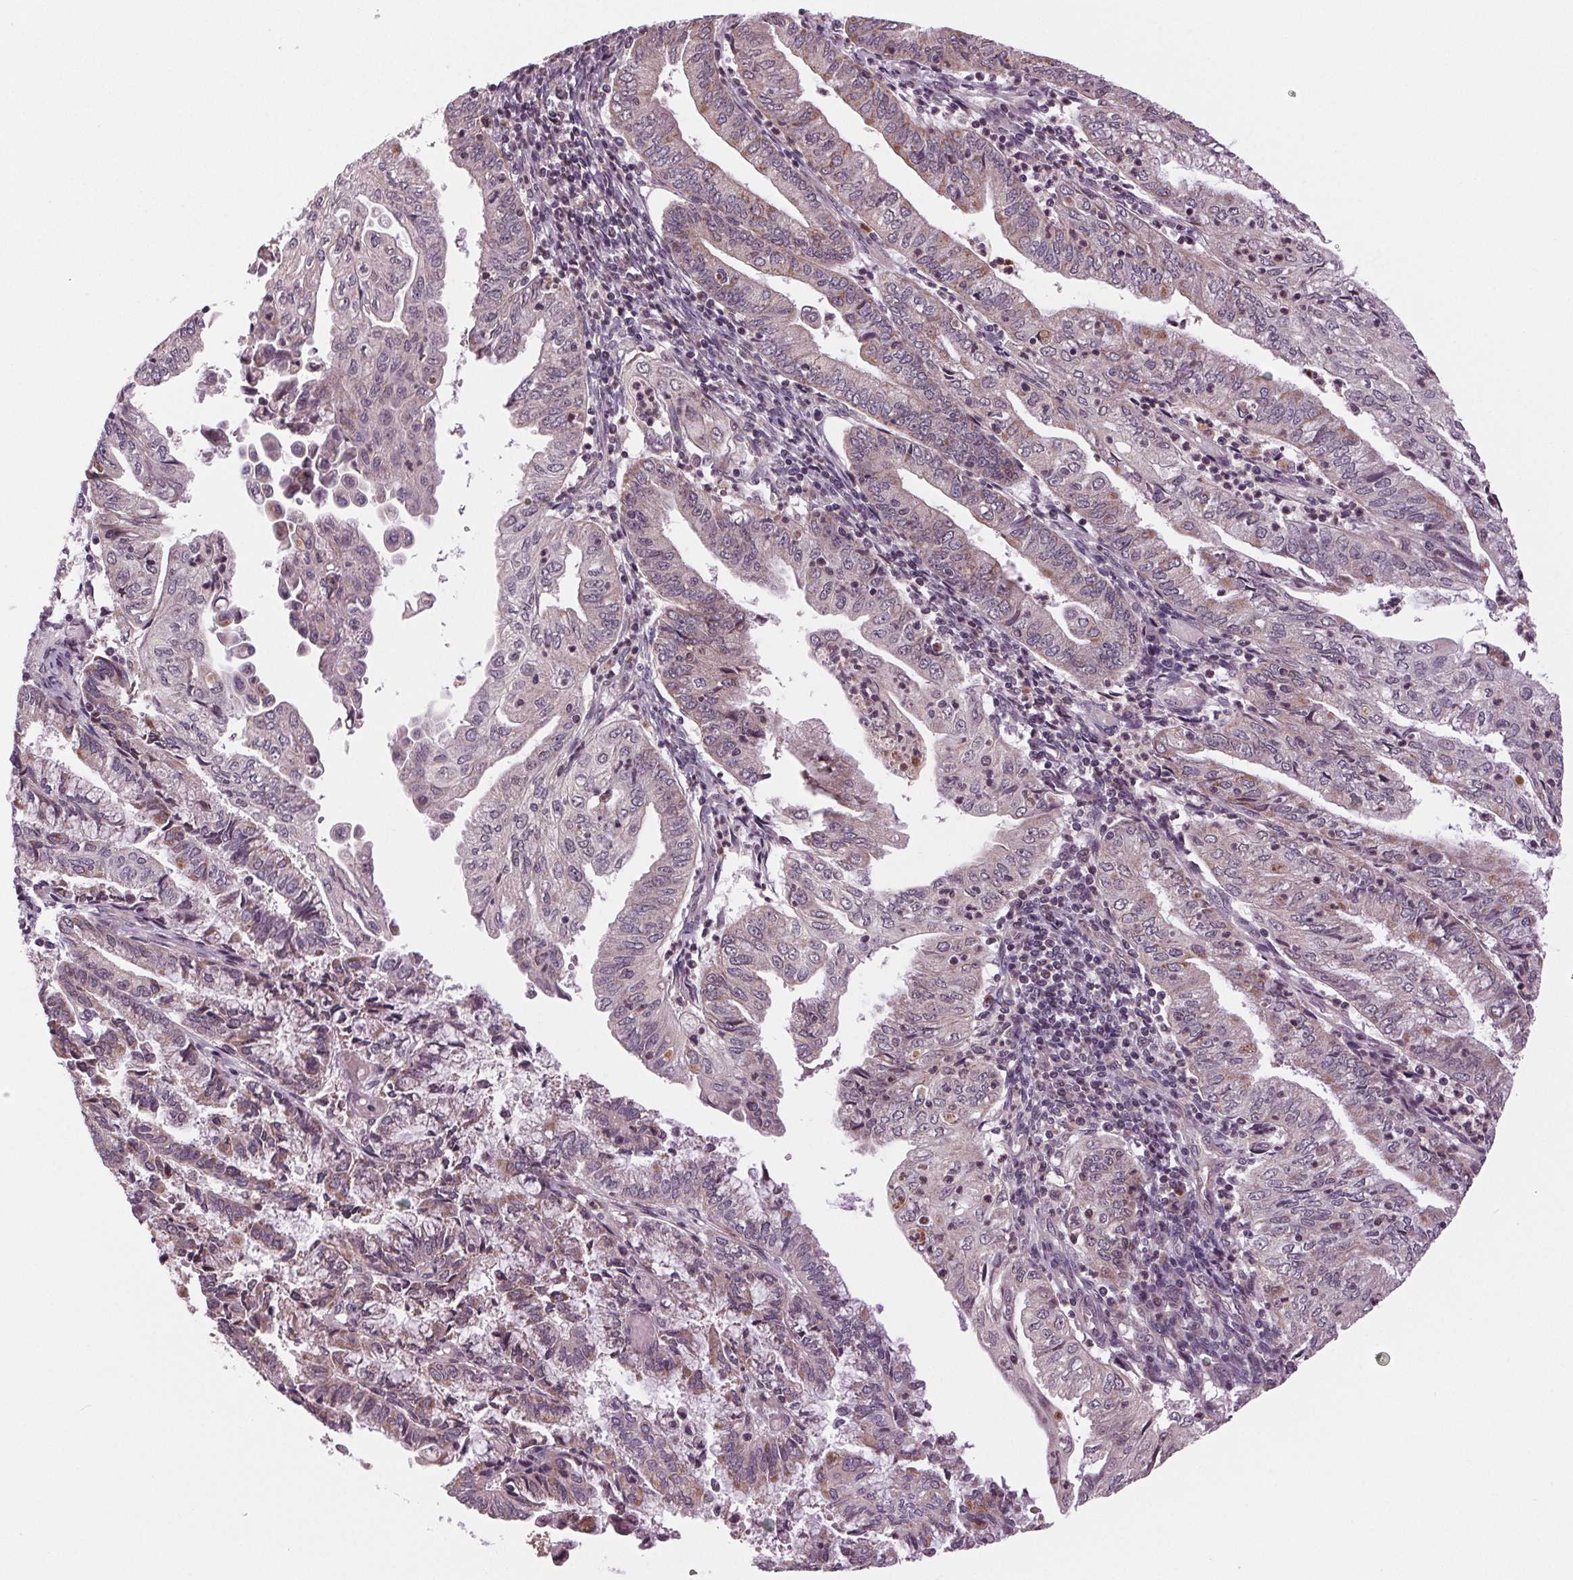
{"staining": {"intensity": "weak", "quantity": "25%-75%", "location": "cytoplasmic/membranous"}, "tissue": "endometrial cancer", "cell_type": "Tumor cells", "image_type": "cancer", "snomed": [{"axis": "morphology", "description": "Adenocarcinoma, NOS"}, {"axis": "topography", "description": "Endometrium"}], "caption": "IHC micrograph of neoplastic tissue: human endometrial adenocarcinoma stained using immunohistochemistry (IHC) exhibits low levels of weak protein expression localized specifically in the cytoplasmic/membranous of tumor cells, appearing as a cytoplasmic/membranous brown color.", "gene": "STAT3", "patient": {"sex": "female", "age": 55}}